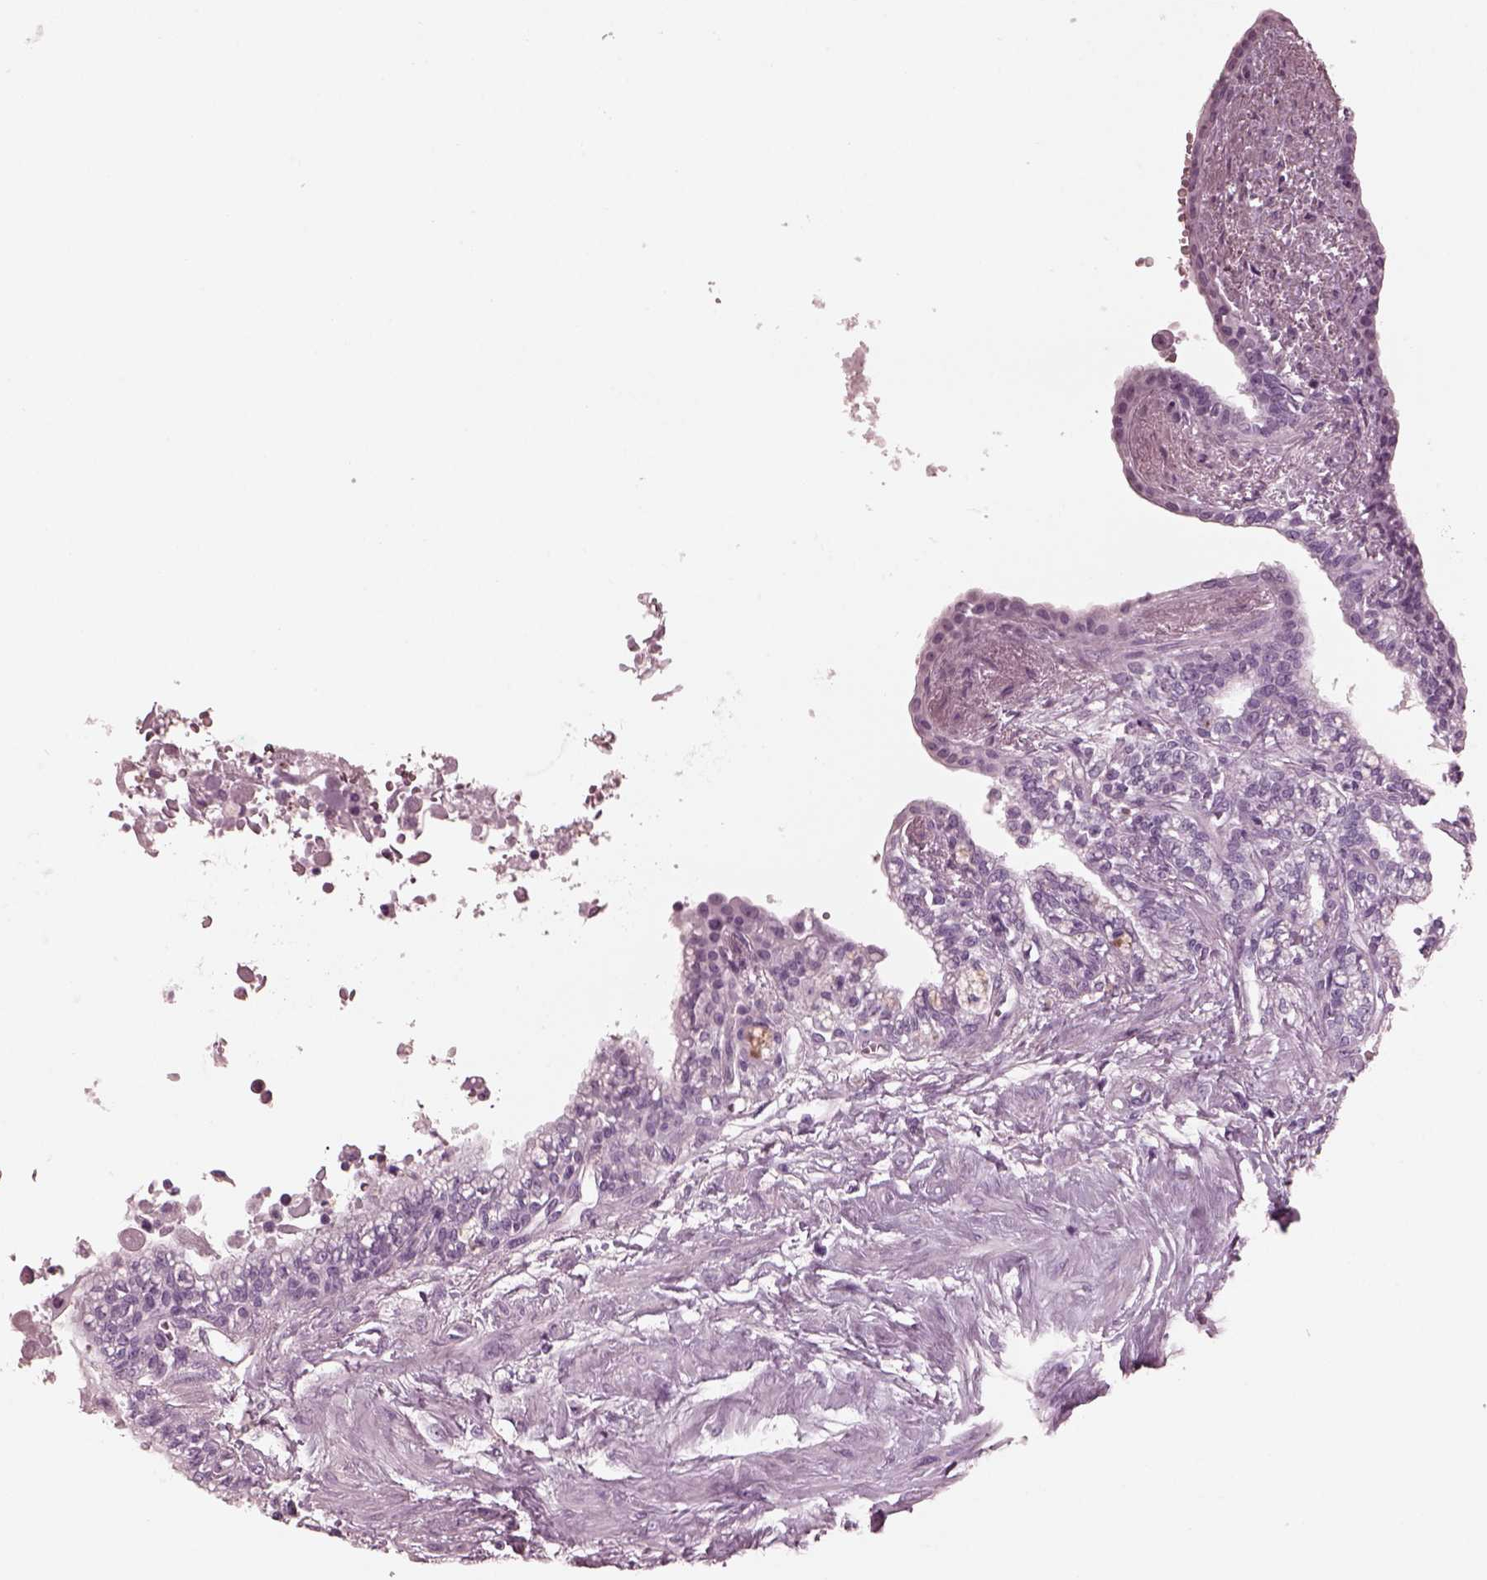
{"staining": {"intensity": "negative", "quantity": "none", "location": "none"}, "tissue": "seminal vesicle", "cell_type": "Glandular cells", "image_type": "normal", "snomed": [{"axis": "morphology", "description": "Normal tissue, NOS"}, {"axis": "morphology", "description": "Urothelial carcinoma, NOS"}, {"axis": "topography", "description": "Urinary bladder"}, {"axis": "topography", "description": "Seminal veicle"}], "caption": "Glandular cells show no significant protein staining in normal seminal vesicle.", "gene": "CGA", "patient": {"sex": "male", "age": 76}}